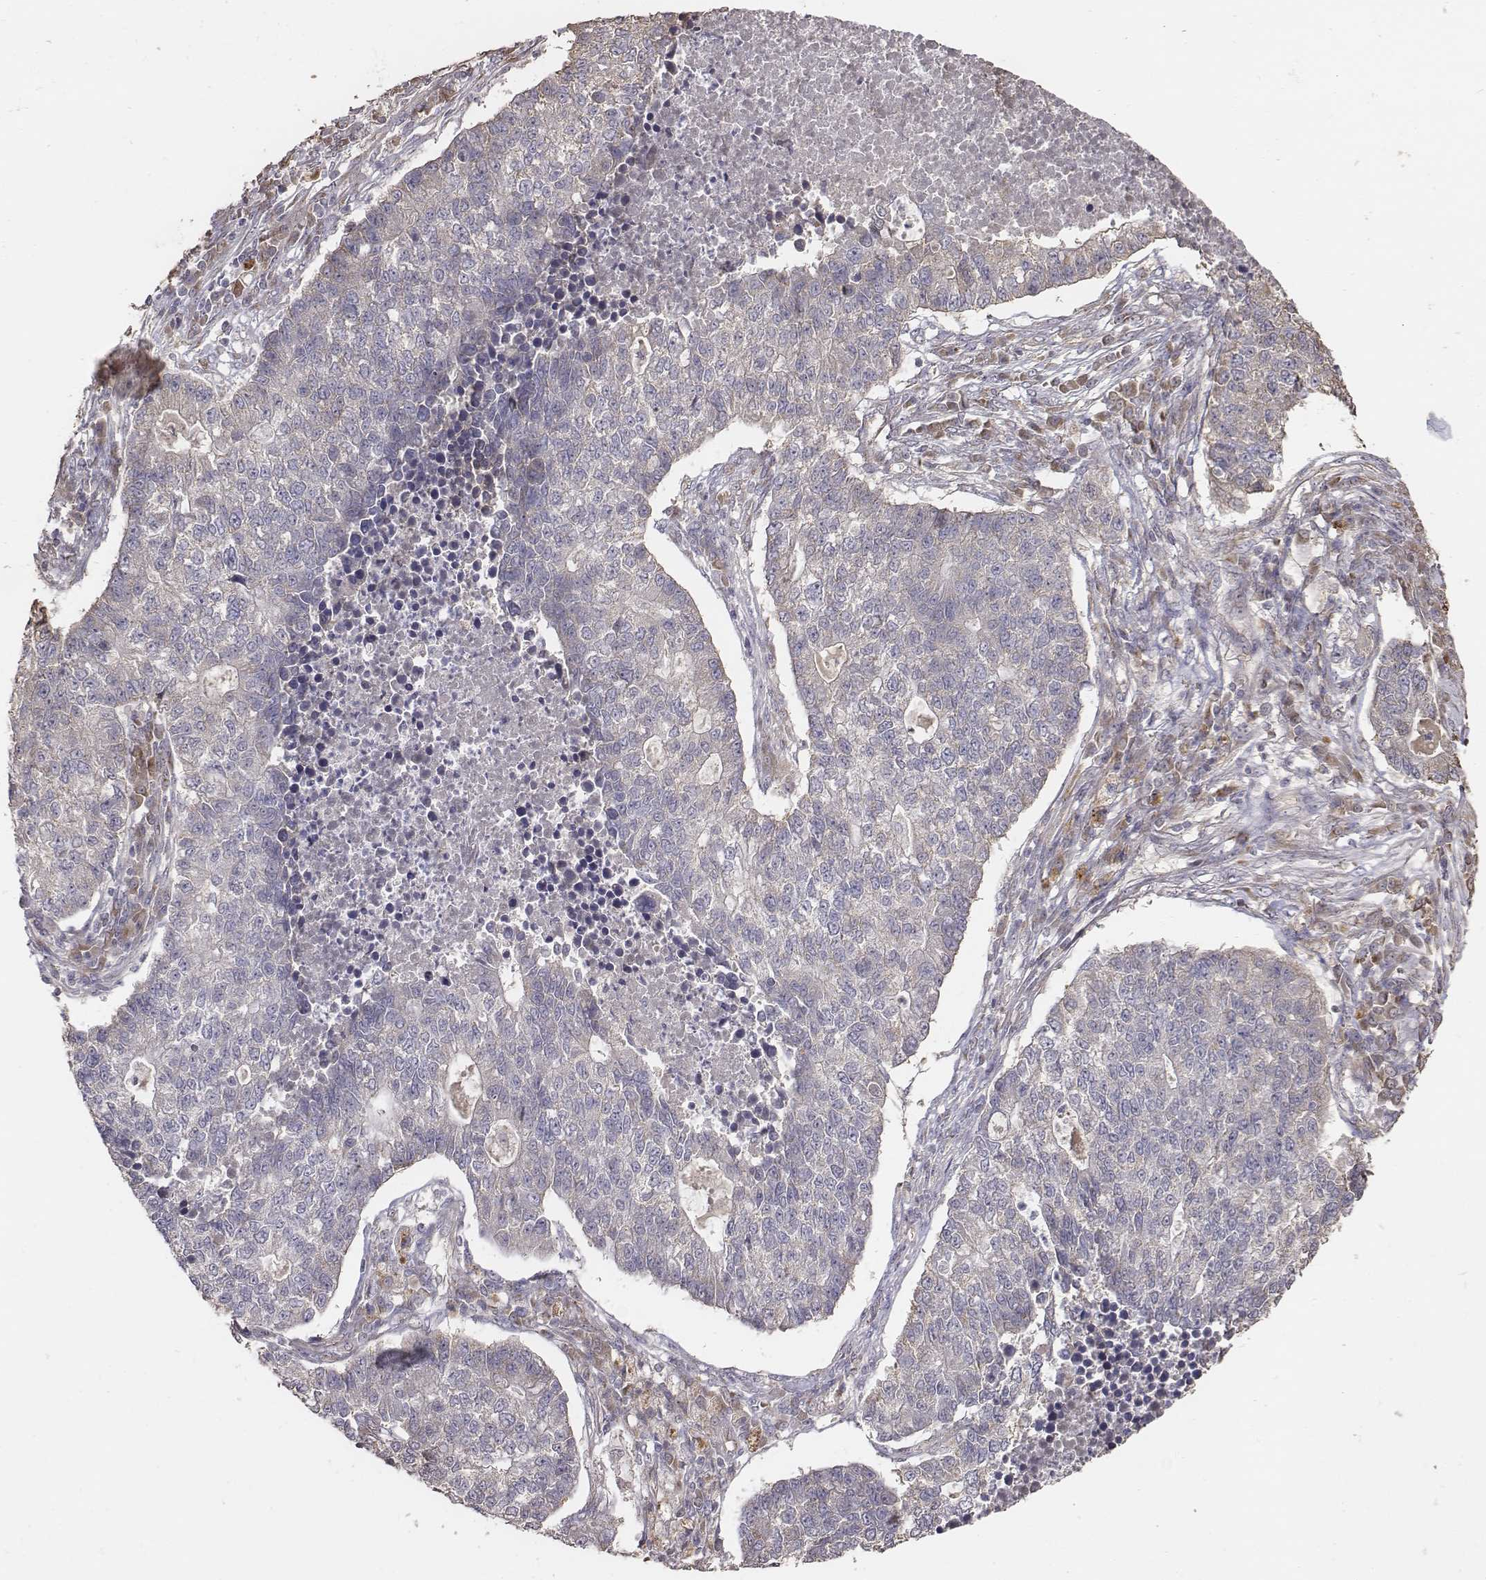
{"staining": {"intensity": "weak", "quantity": "<25%", "location": "cytoplasmic/membranous"}, "tissue": "lung cancer", "cell_type": "Tumor cells", "image_type": "cancer", "snomed": [{"axis": "morphology", "description": "Adenocarcinoma, NOS"}, {"axis": "topography", "description": "Lung"}], "caption": "Lung cancer (adenocarcinoma) was stained to show a protein in brown. There is no significant staining in tumor cells.", "gene": "AP1B1", "patient": {"sex": "male", "age": 57}}